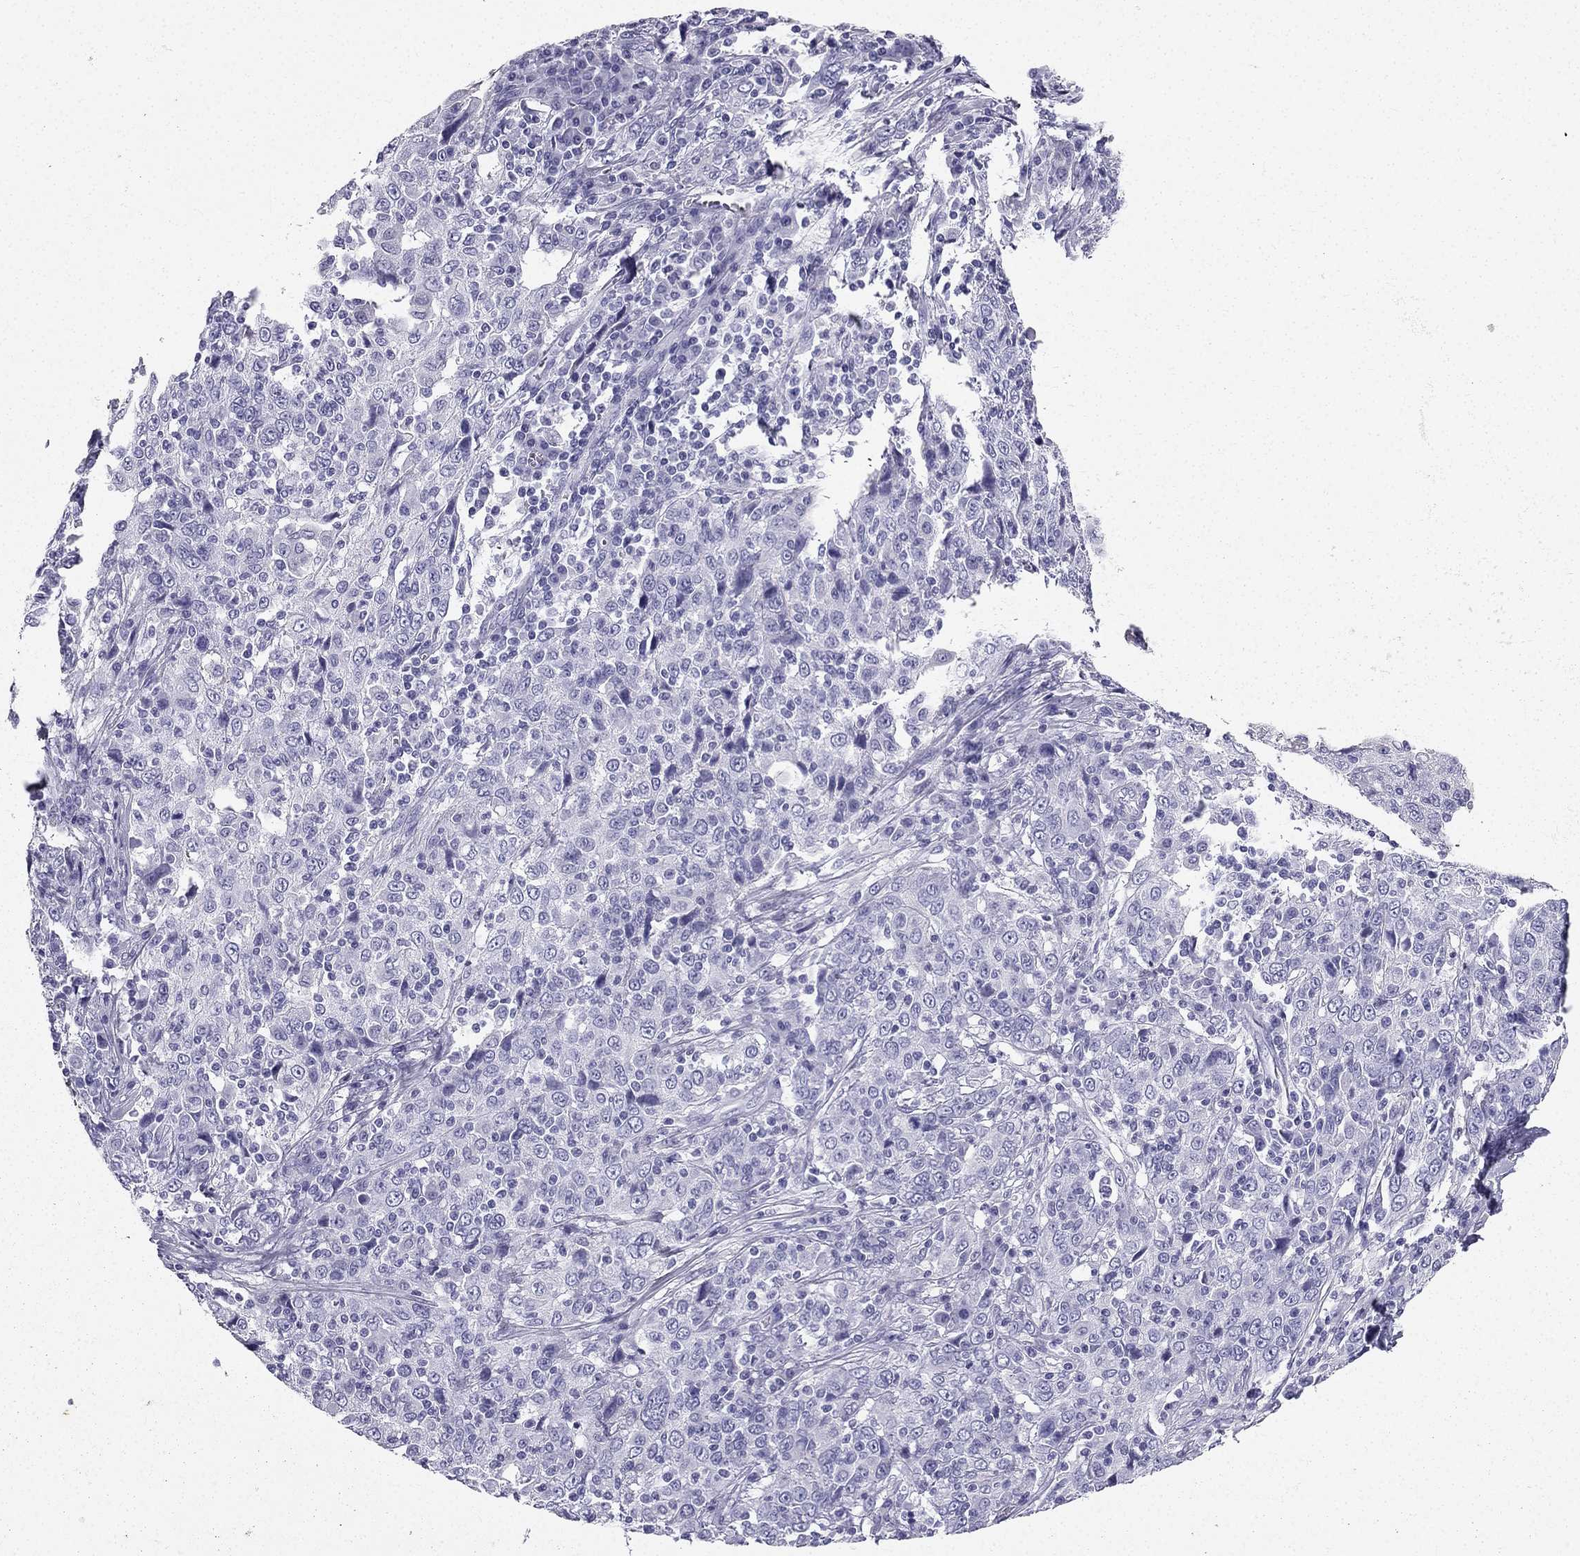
{"staining": {"intensity": "negative", "quantity": "none", "location": "none"}, "tissue": "cervical cancer", "cell_type": "Tumor cells", "image_type": "cancer", "snomed": [{"axis": "morphology", "description": "Squamous cell carcinoma, NOS"}, {"axis": "topography", "description": "Cervix"}], "caption": "The histopathology image exhibits no significant staining in tumor cells of cervical squamous cell carcinoma.", "gene": "TFF3", "patient": {"sex": "female", "age": 46}}